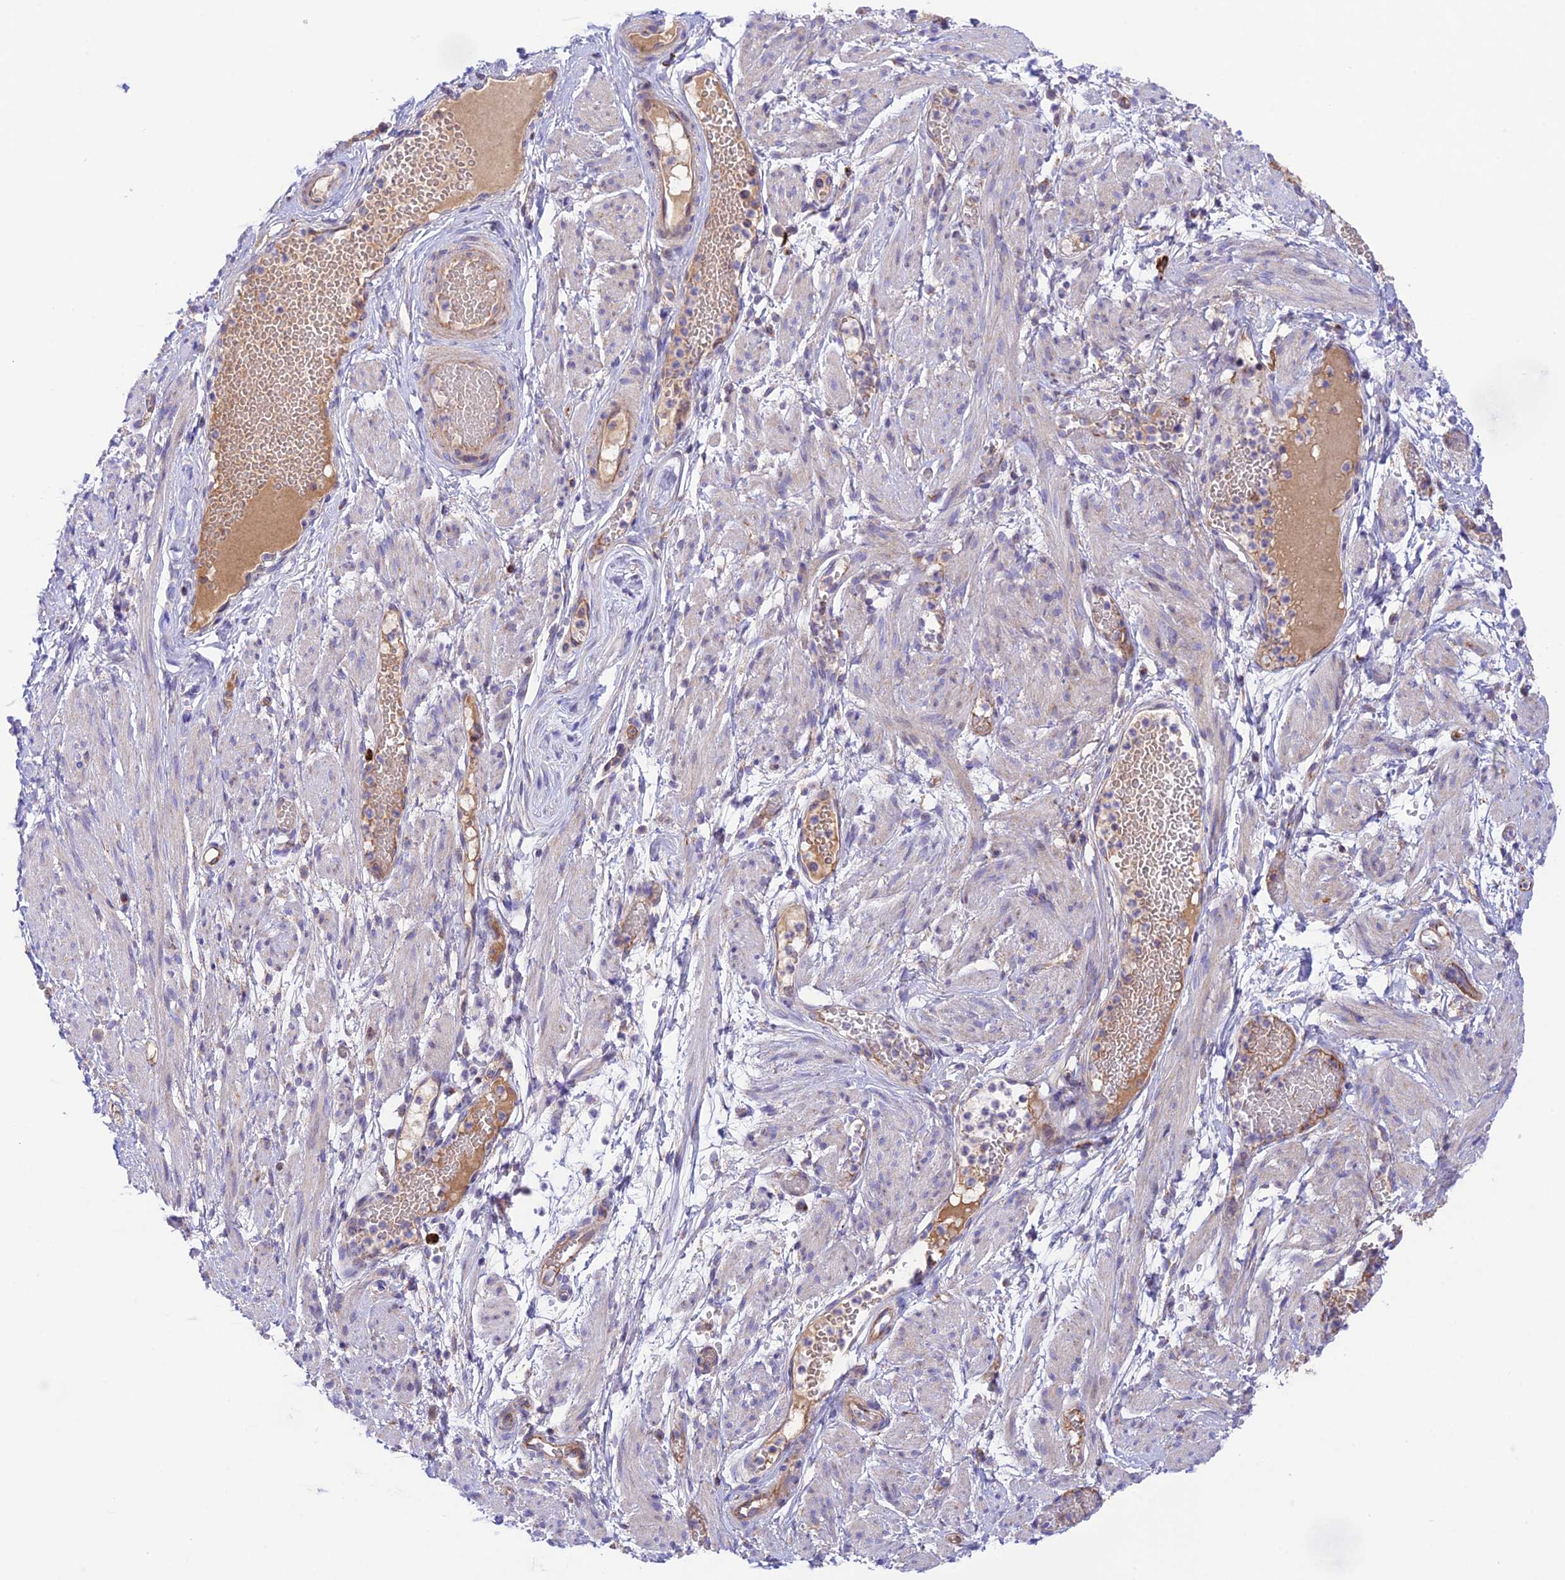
{"staining": {"intensity": "weak", "quantity": ">75%", "location": "cytoplasmic/membranous"}, "tissue": "adipose tissue", "cell_type": "Adipocytes", "image_type": "normal", "snomed": [{"axis": "morphology", "description": "Normal tissue, NOS"}, {"axis": "topography", "description": "Smooth muscle"}, {"axis": "topography", "description": "Peripheral nerve tissue"}], "caption": "About >75% of adipocytes in benign adipose tissue reveal weak cytoplasmic/membranous protein staining as visualized by brown immunohistochemical staining.", "gene": "UAP1L1", "patient": {"sex": "female", "age": 39}}